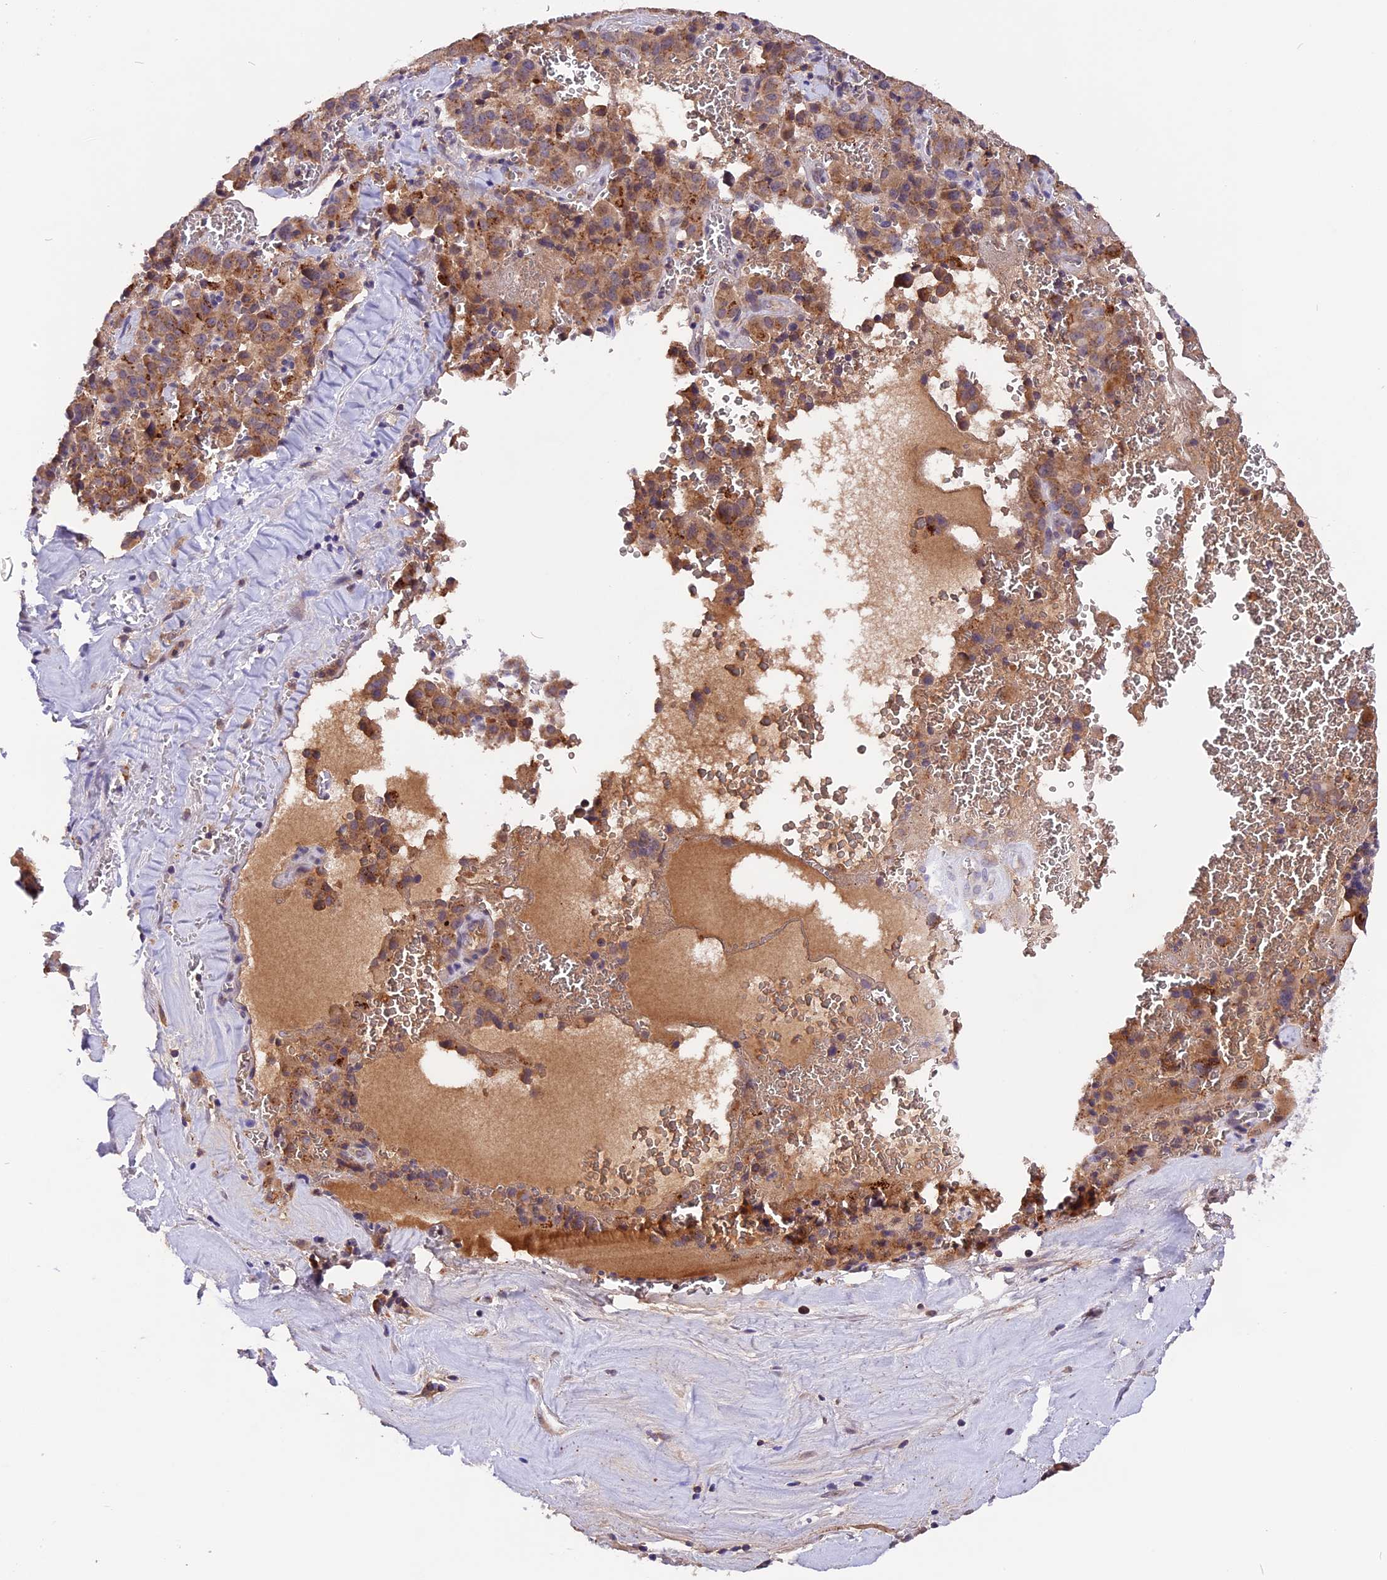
{"staining": {"intensity": "moderate", "quantity": ">75%", "location": "cytoplasmic/membranous"}, "tissue": "pancreatic cancer", "cell_type": "Tumor cells", "image_type": "cancer", "snomed": [{"axis": "morphology", "description": "Adenocarcinoma, NOS"}, {"axis": "topography", "description": "Pancreas"}], "caption": "Brown immunohistochemical staining in pancreatic cancer displays moderate cytoplasmic/membranous positivity in about >75% of tumor cells.", "gene": "MARK4", "patient": {"sex": "male", "age": 65}}